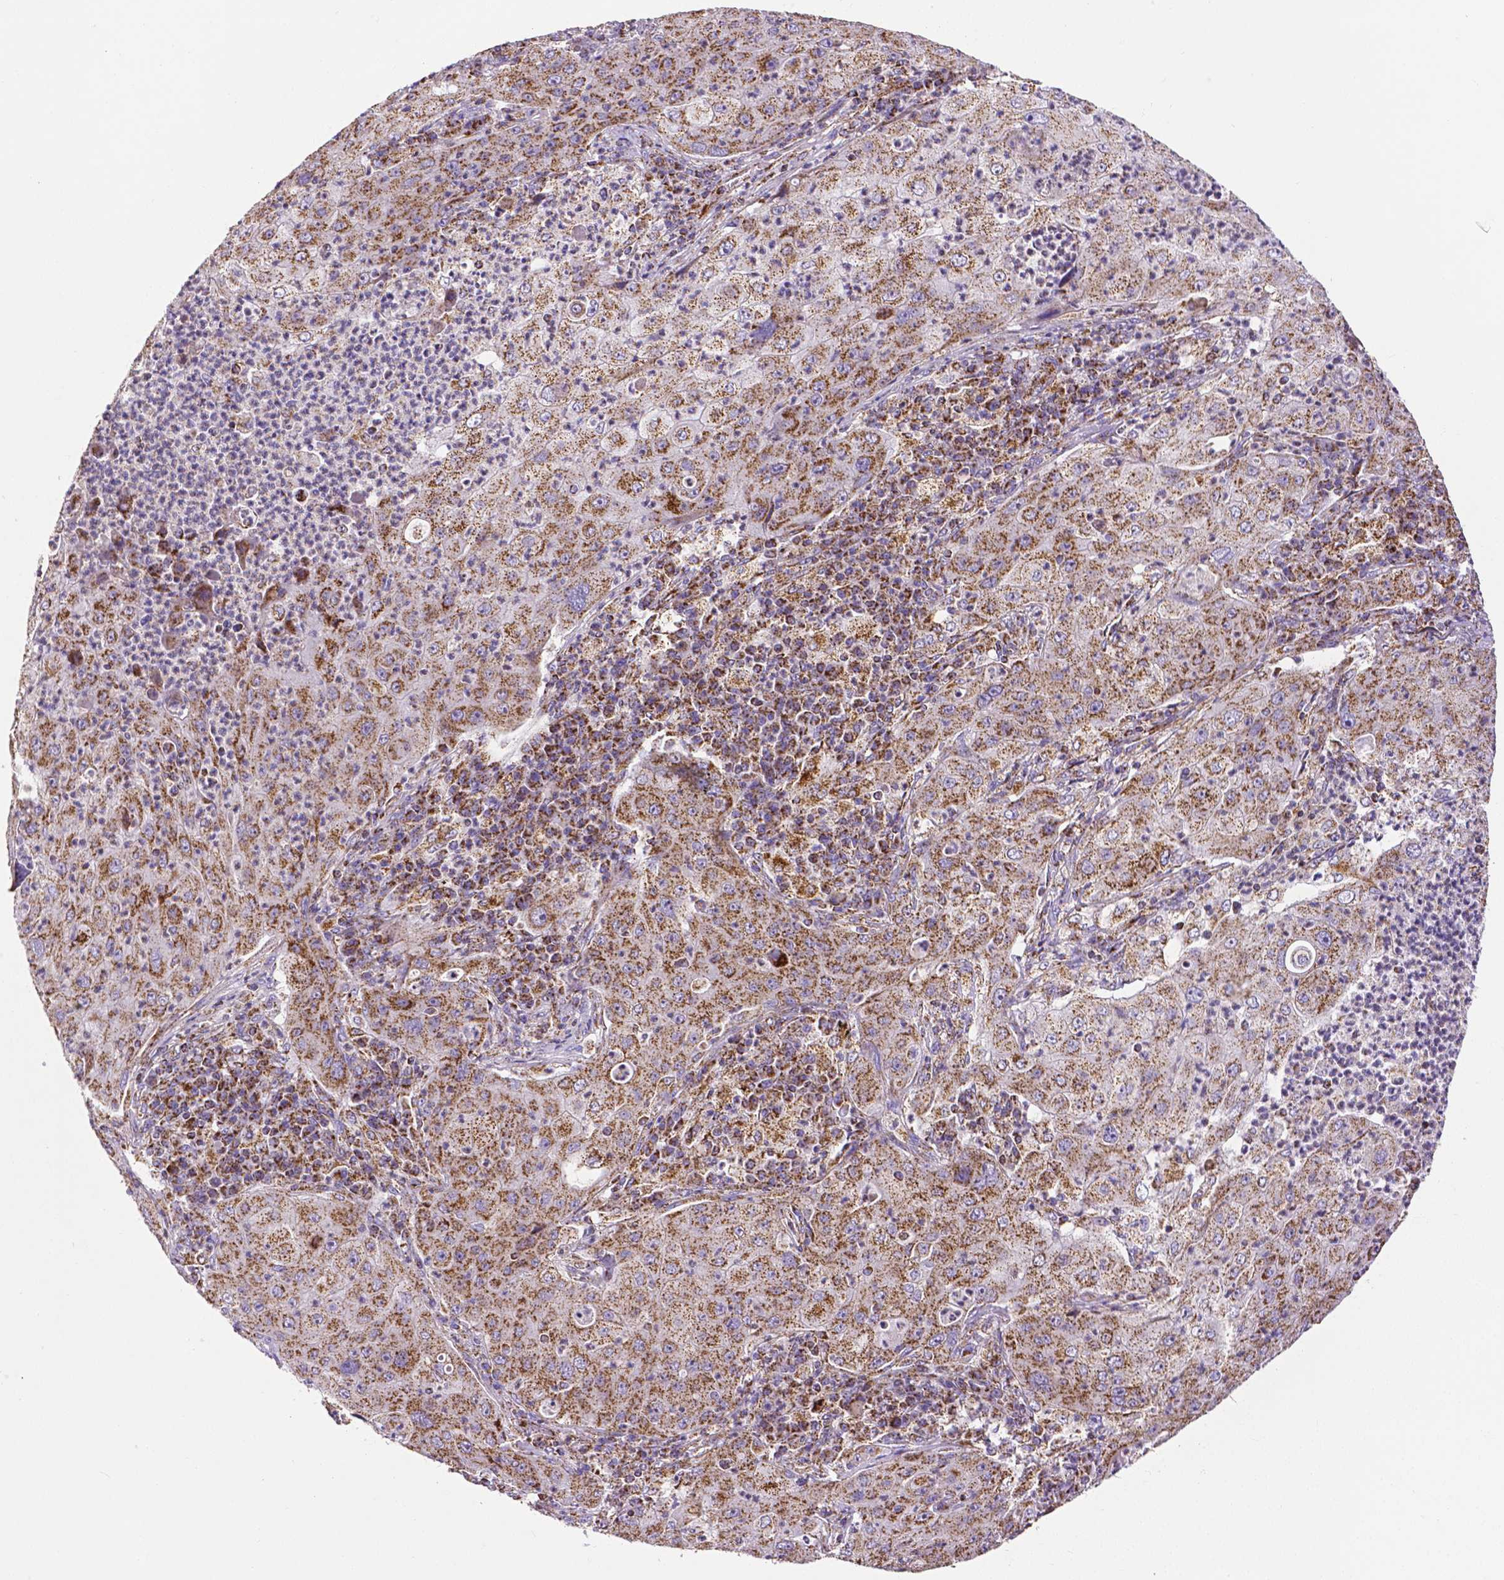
{"staining": {"intensity": "moderate", "quantity": ">75%", "location": "cytoplasmic/membranous"}, "tissue": "lung cancer", "cell_type": "Tumor cells", "image_type": "cancer", "snomed": [{"axis": "morphology", "description": "Squamous cell carcinoma, NOS"}, {"axis": "topography", "description": "Lung"}], "caption": "Squamous cell carcinoma (lung) tissue reveals moderate cytoplasmic/membranous staining in about >75% of tumor cells", "gene": "MACC1", "patient": {"sex": "female", "age": 59}}